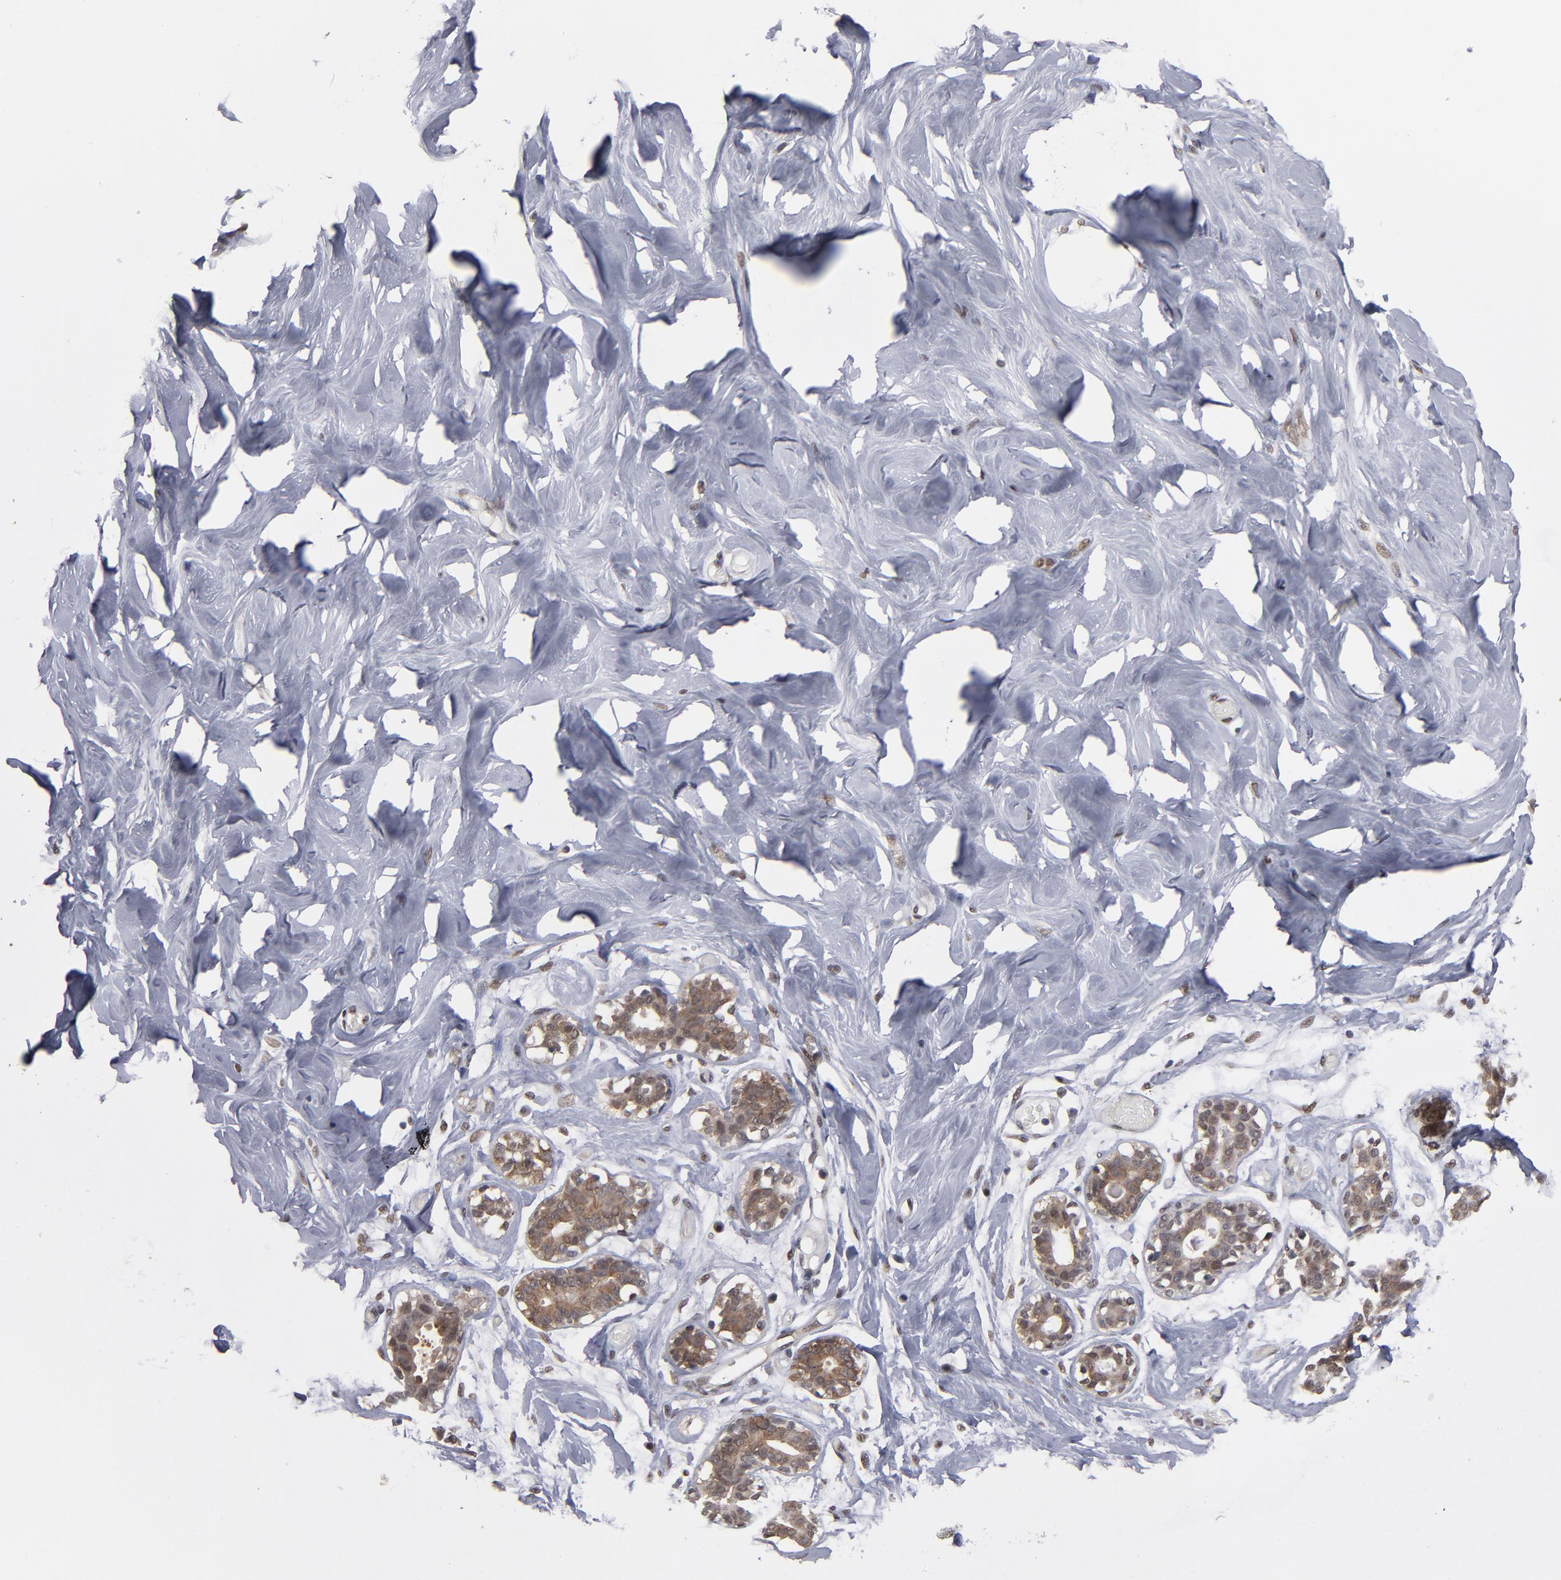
{"staining": {"intensity": "negative", "quantity": "none", "location": "none"}, "tissue": "breast", "cell_type": "Adipocytes", "image_type": "normal", "snomed": [{"axis": "morphology", "description": "Normal tissue, NOS"}, {"axis": "topography", "description": "Breast"}, {"axis": "topography", "description": "Soft tissue"}], "caption": "Immunohistochemistry (IHC) of benign breast shows no positivity in adipocytes. The staining was performed using DAB to visualize the protein expression in brown, while the nuclei were stained in blue with hematoxylin (Magnification: 20x).", "gene": "HUWE1", "patient": {"sex": "female", "age": 25}}